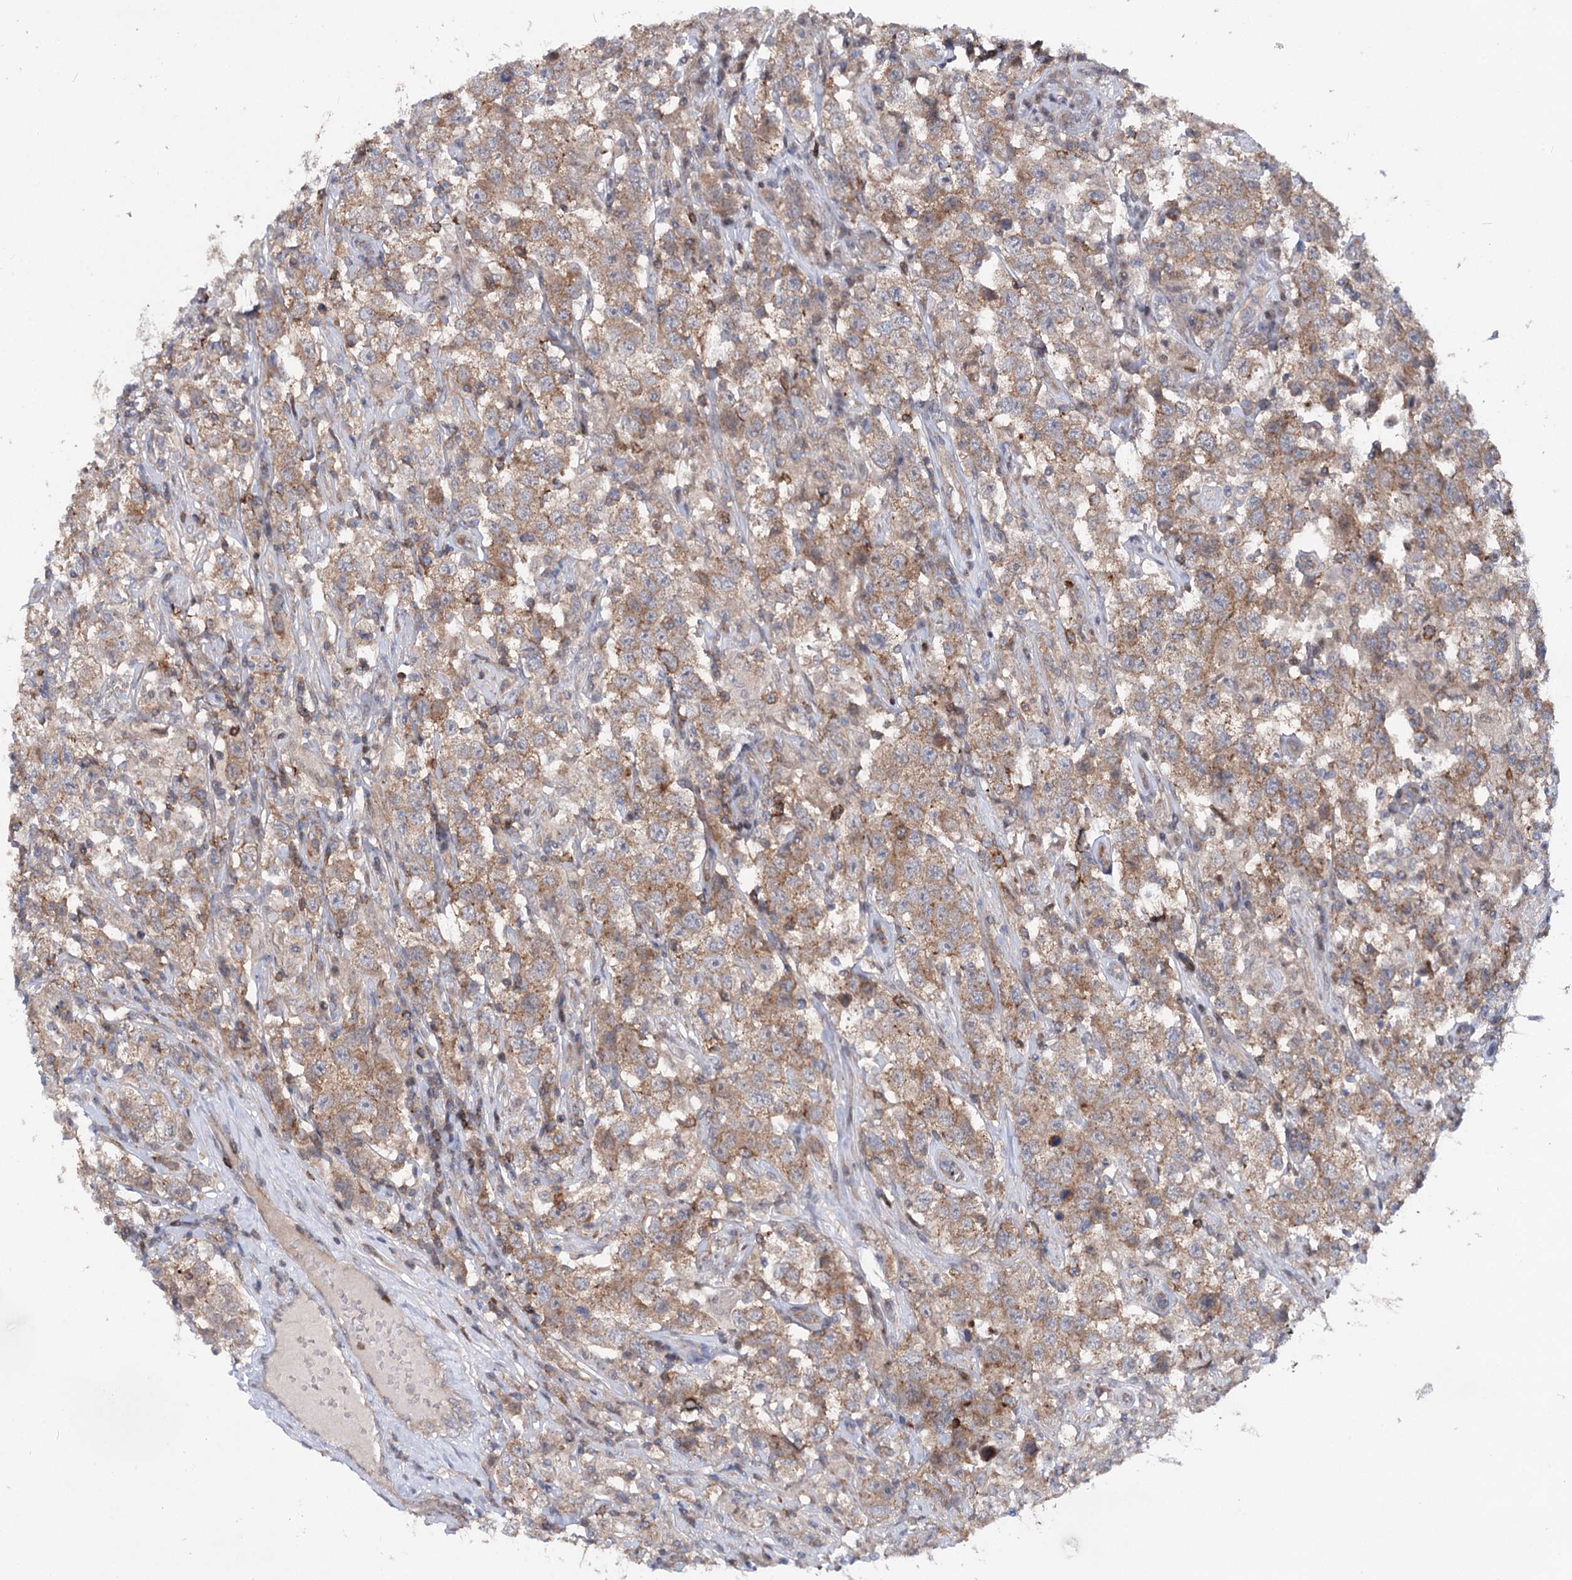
{"staining": {"intensity": "moderate", "quantity": ">75%", "location": "cytoplasmic/membranous"}, "tissue": "testis cancer", "cell_type": "Tumor cells", "image_type": "cancer", "snomed": [{"axis": "morphology", "description": "Seminoma, NOS"}, {"axis": "topography", "description": "Testis"}], "caption": "Immunohistochemical staining of testis cancer (seminoma) reveals medium levels of moderate cytoplasmic/membranous protein positivity in approximately >75% of tumor cells.", "gene": "STX6", "patient": {"sex": "male", "age": 41}}